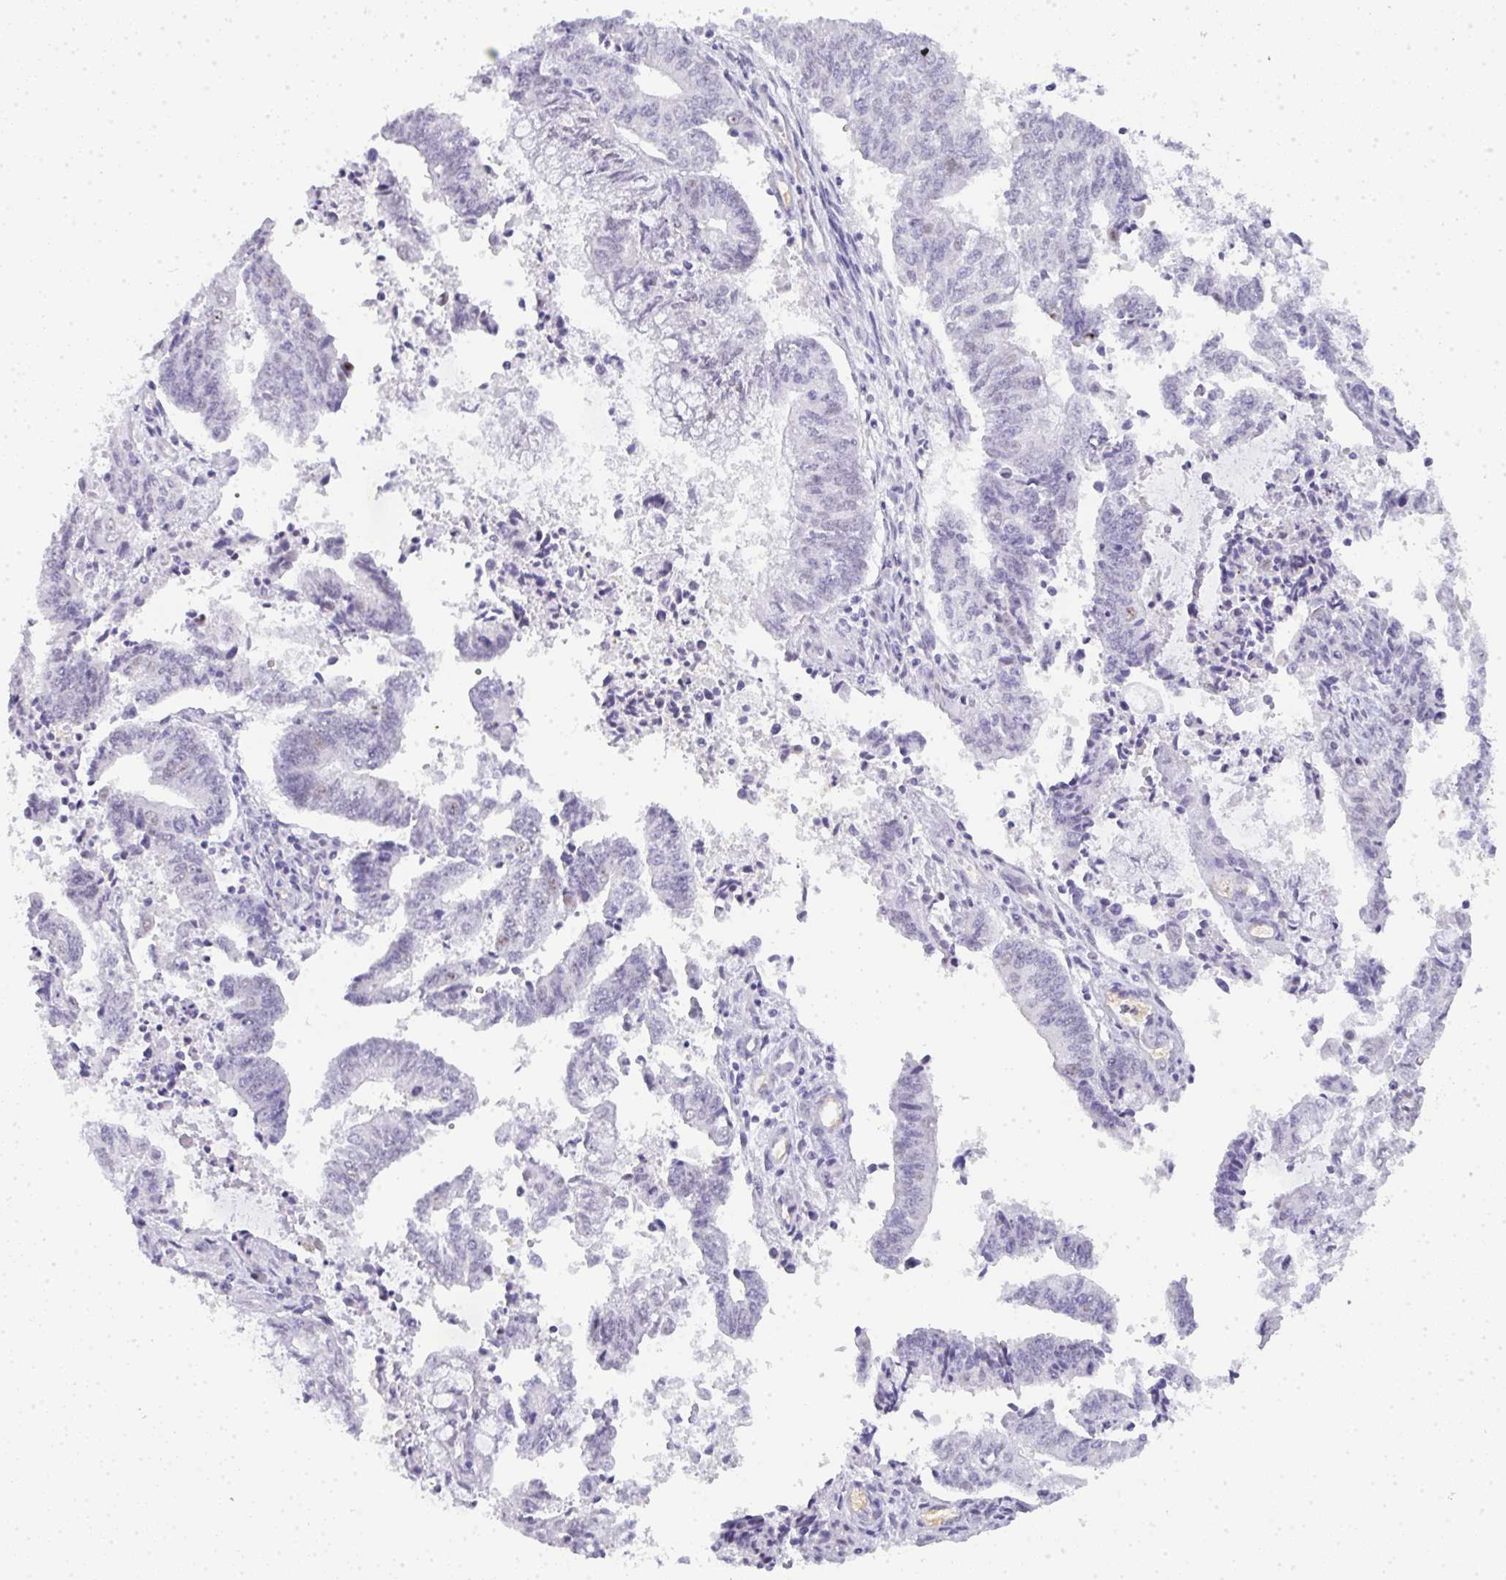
{"staining": {"intensity": "negative", "quantity": "none", "location": "none"}, "tissue": "endometrial cancer", "cell_type": "Tumor cells", "image_type": "cancer", "snomed": [{"axis": "morphology", "description": "Adenocarcinoma, NOS"}, {"axis": "topography", "description": "Endometrium"}], "caption": "Tumor cells are negative for protein expression in human endometrial cancer (adenocarcinoma).", "gene": "TNMD", "patient": {"sex": "female", "age": 61}}